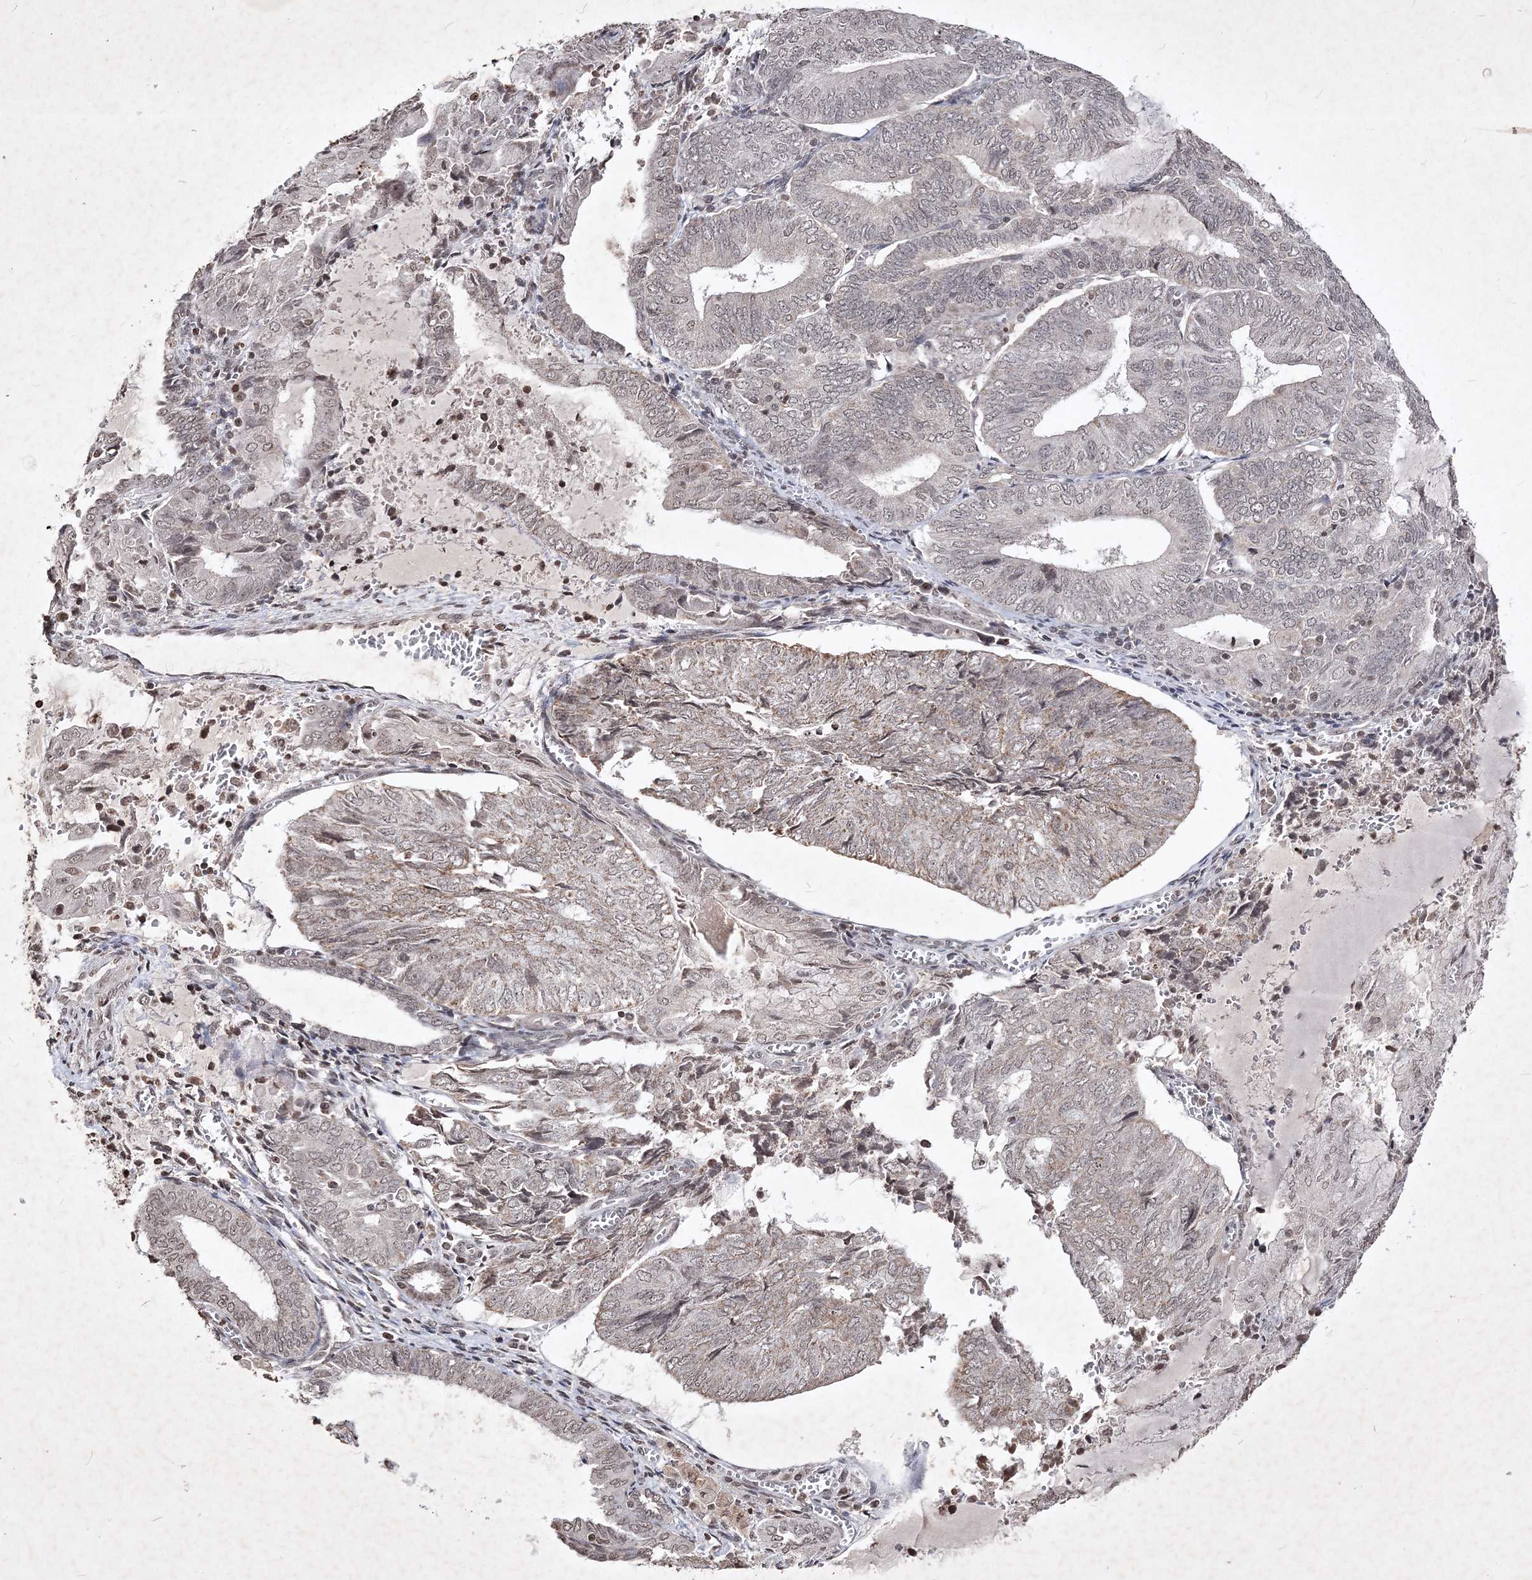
{"staining": {"intensity": "weak", "quantity": "25%-75%", "location": "cytoplasmic/membranous,nuclear"}, "tissue": "endometrial cancer", "cell_type": "Tumor cells", "image_type": "cancer", "snomed": [{"axis": "morphology", "description": "Adenocarcinoma, NOS"}, {"axis": "topography", "description": "Endometrium"}], "caption": "Tumor cells exhibit weak cytoplasmic/membranous and nuclear expression in approximately 25%-75% of cells in endometrial cancer (adenocarcinoma). Ihc stains the protein in brown and the nuclei are stained blue.", "gene": "SOWAHB", "patient": {"sex": "female", "age": 81}}